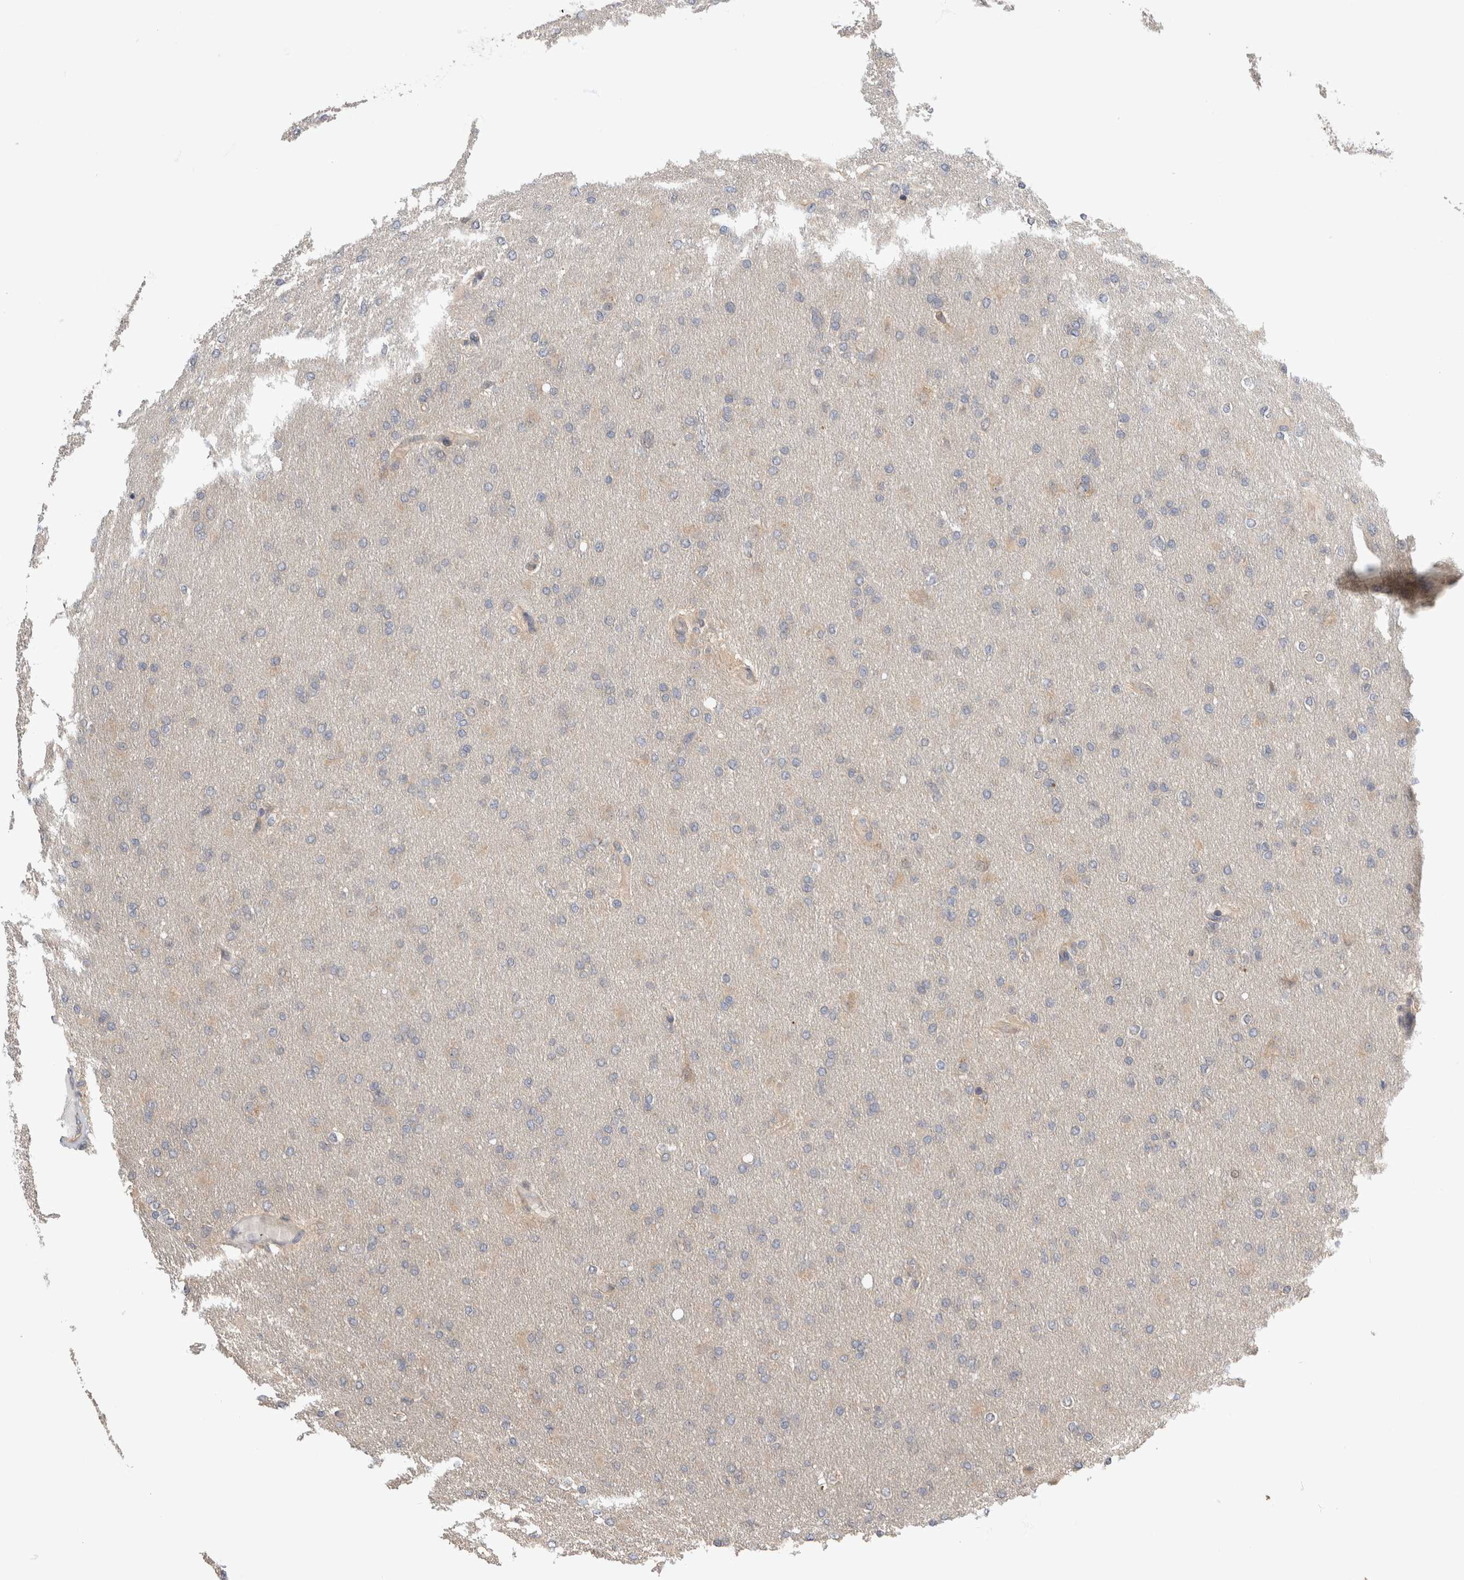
{"staining": {"intensity": "weak", "quantity": "<25%", "location": "cytoplasmic/membranous"}, "tissue": "glioma", "cell_type": "Tumor cells", "image_type": "cancer", "snomed": [{"axis": "morphology", "description": "Glioma, malignant, High grade"}, {"axis": "topography", "description": "Cerebral cortex"}], "caption": "High power microscopy histopathology image of an IHC photomicrograph of glioma, revealing no significant expression in tumor cells.", "gene": "PGM1", "patient": {"sex": "female", "age": 36}}